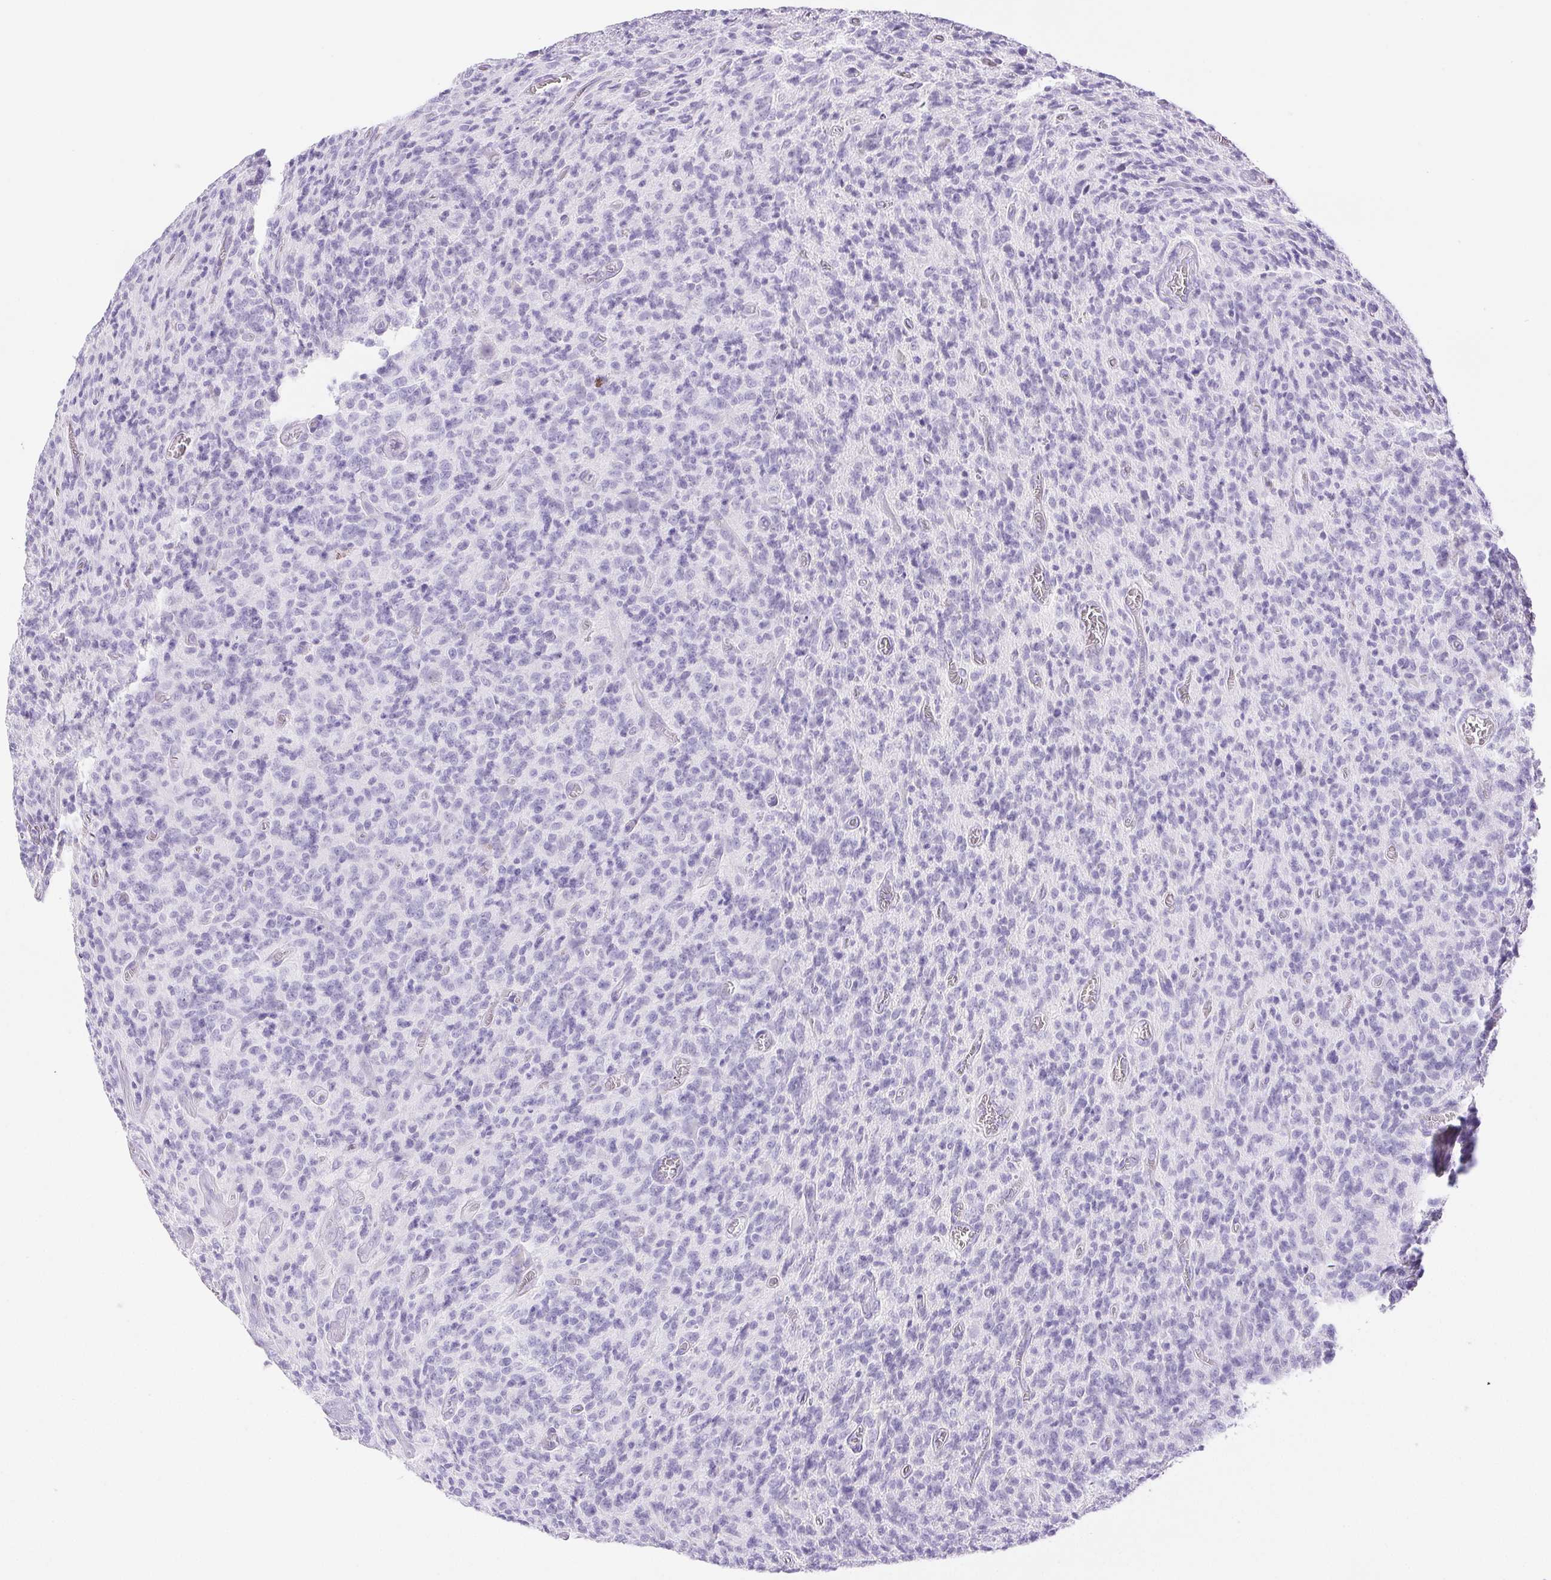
{"staining": {"intensity": "negative", "quantity": "none", "location": "none"}, "tissue": "glioma", "cell_type": "Tumor cells", "image_type": "cancer", "snomed": [{"axis": "morphology", "description": "Glioma, malignant, High grade"}, {"axis": "topography", "description": "Brain"}], "caption": "Protein analysis of glioma shows no significant staining in tumor cells.", "gene": "HLA-G", "patient": {"sex": "male", "age": 76}}